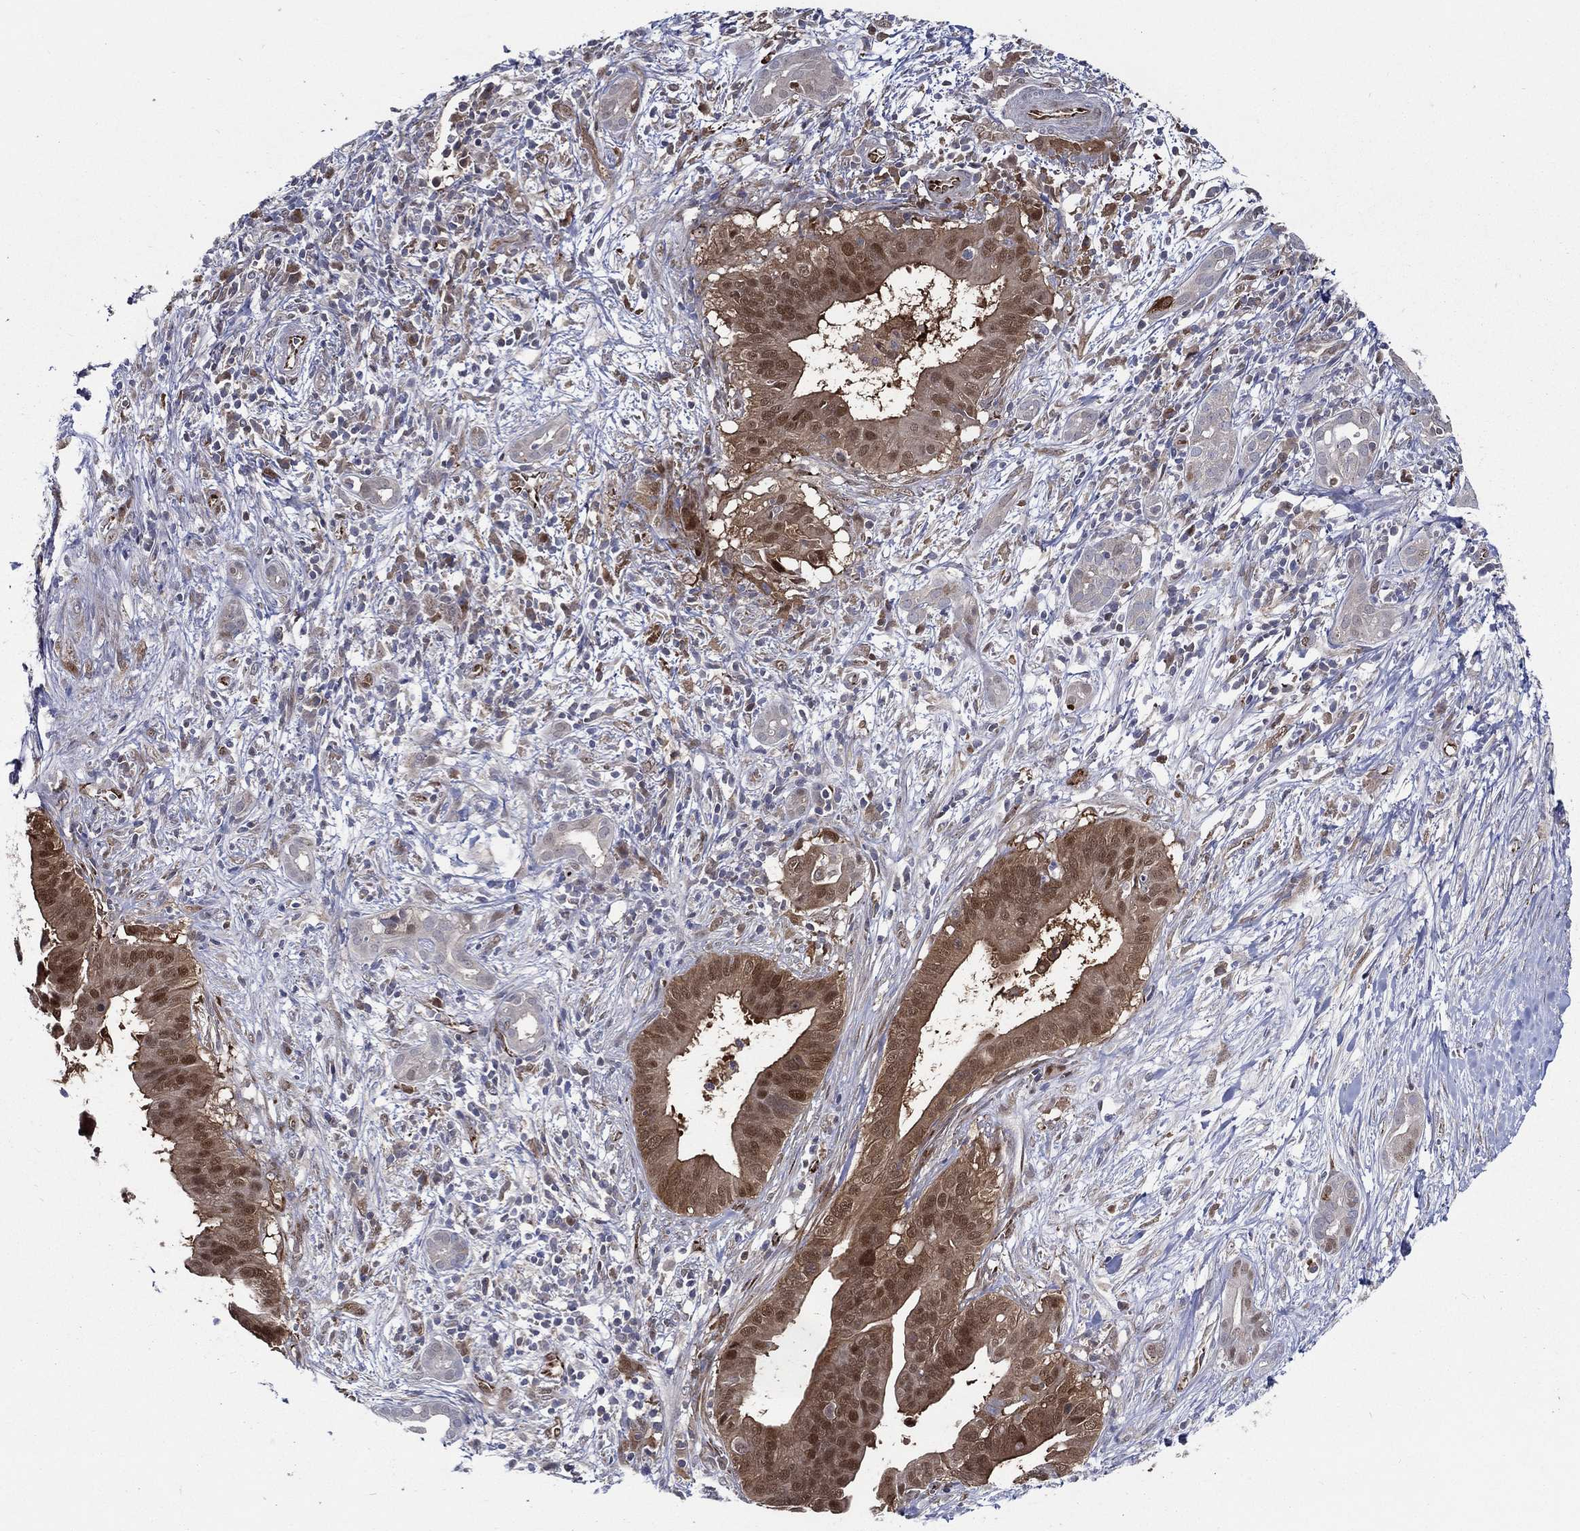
{"staining": {"intensity": "moderate", "quantity": "25%-75%", "location": "cytoplasmic/membranous,nuclear"}, "tissue": "pancreatic cancer", "cell_type": "Tumor cells", "image_type": "cancer", "snomed": [{"axis": "morphology", "description": "Adenocarcinoma, NOS"}, {"axis": "topography", "description": "Pancreas"}], "caption": "This histopathology image demonstrates immunohistochemistry staining of human pancreatic adenocarcinoma, with medium moderate cytoplasmic/membranous and nuclear expression in approximately 25%-75% of tumor cells.", "gene": "ARHGAP11A", "patient": {"sex": "male", "age": 61}}